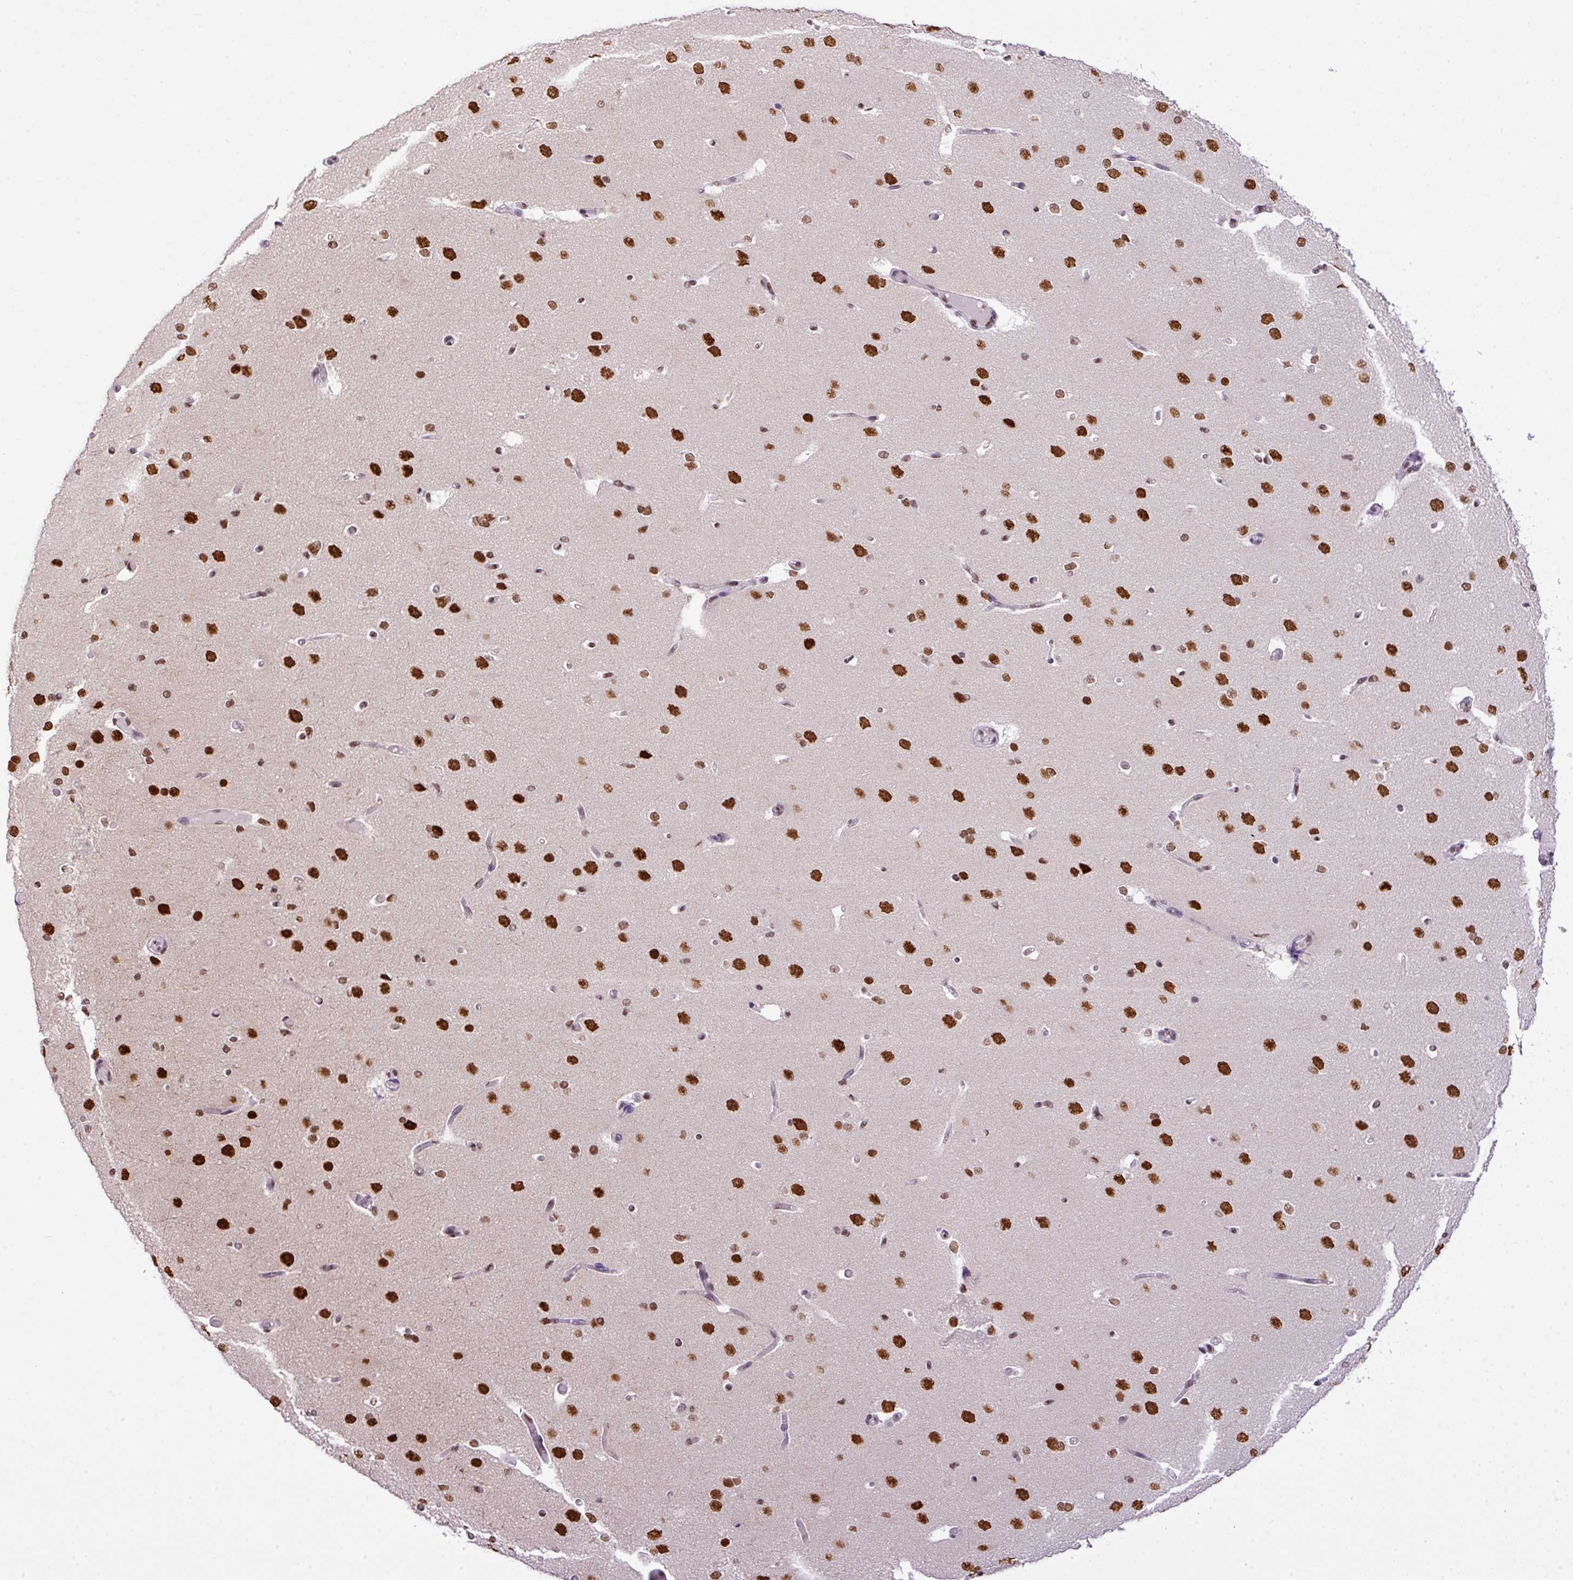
{"staining": {"intensity": "moderate", "quantity": "25%-75%", "location": "nuclear"}, "tissue": "cerebral cortex", "cell_type": "Endothelial cells", "image_type": "normal", "snomed": [{"axis": "morphology", "description": "Normal tissue, NOS"}, {"axis": "morphology", "description": "Inflammation, NOS"}, {"axis": "topography", "description": "Cerebral cortex"}], "caption": "DAB immunohistochemical staining of unremarkable cerebral cortex shows moderate nuclear protein expression in approximately 25%-75% of endothelial cells.", "gene": "RARG", "patient": {"sex": "male", "age": 6}}